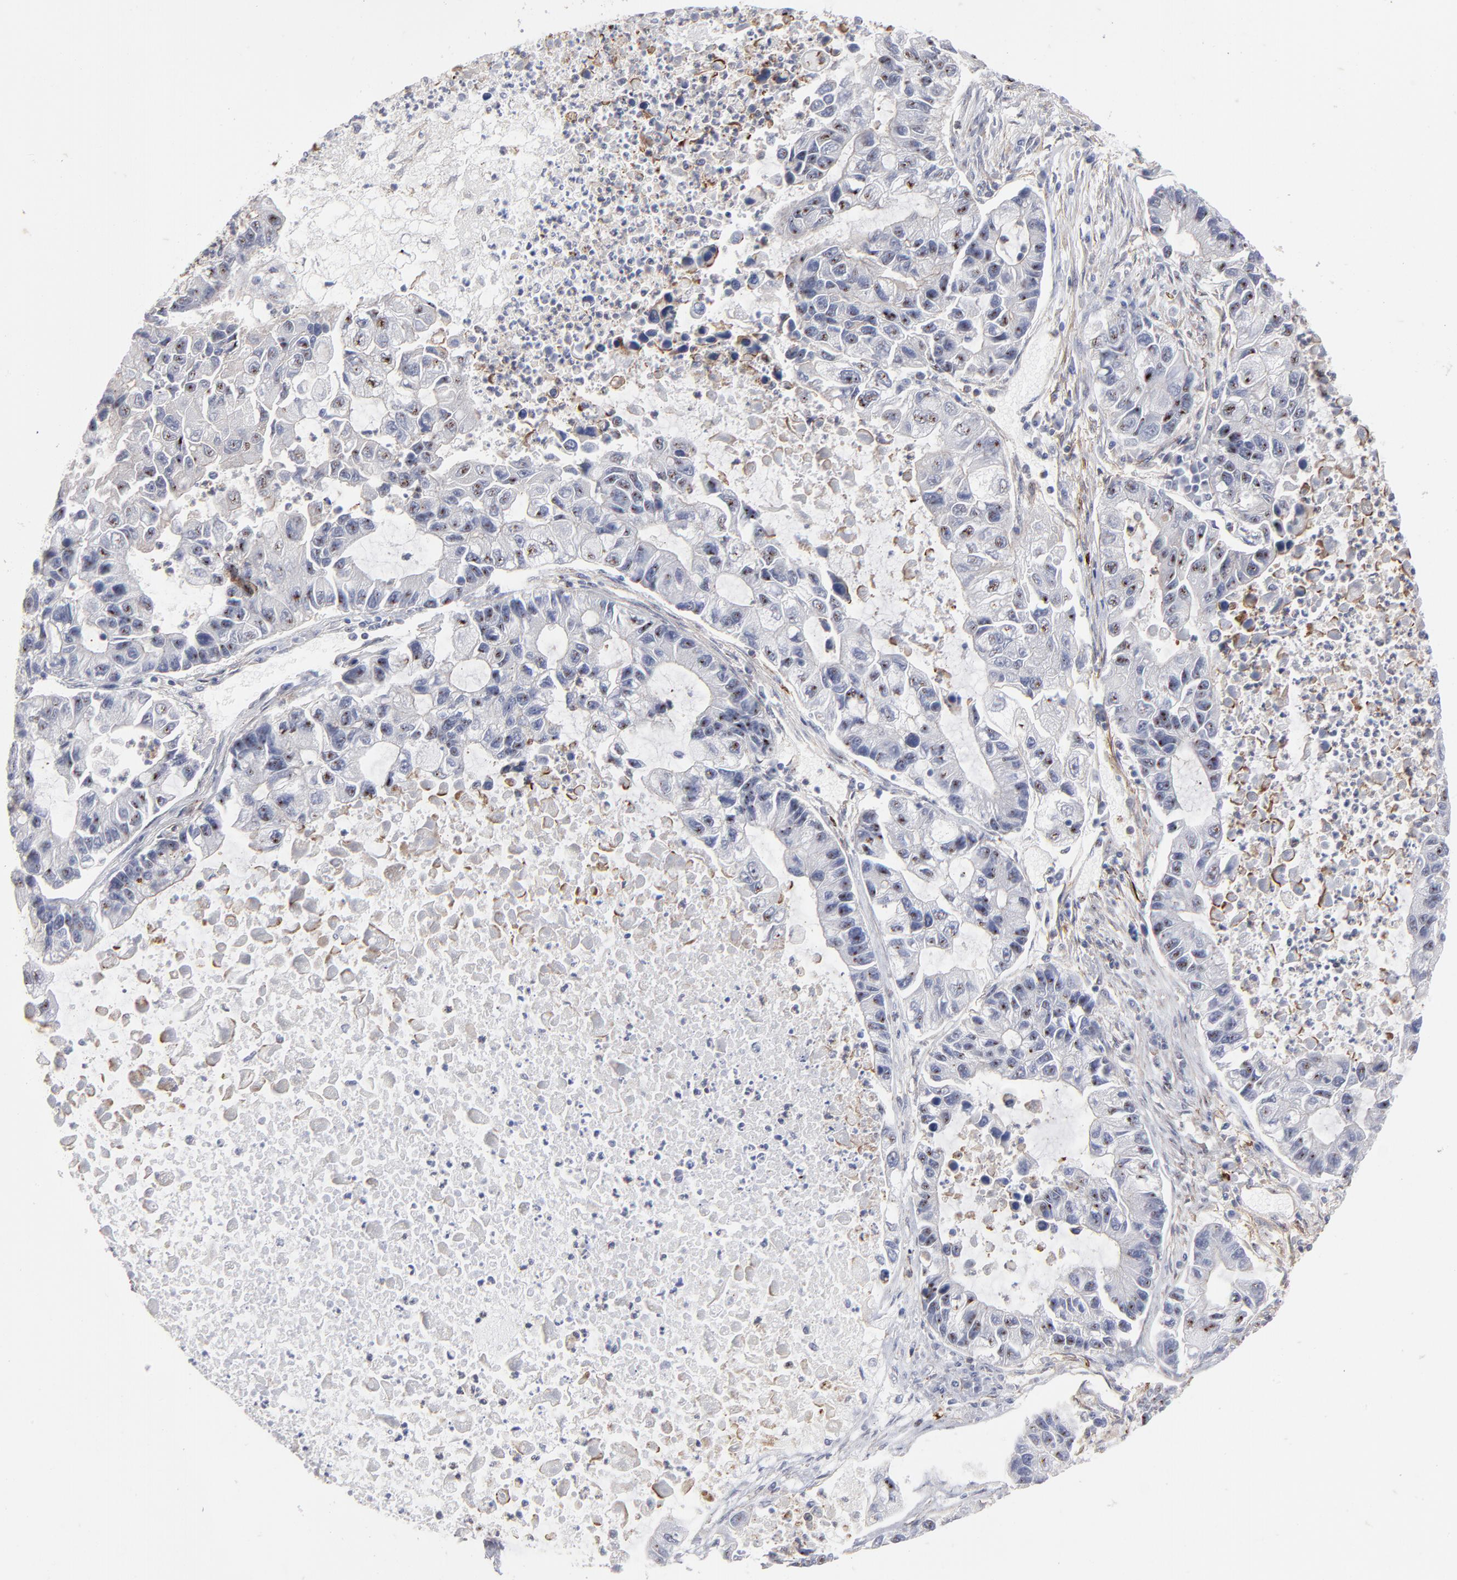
{"staining": {"intensity": "negative", "quantity": "none", "location": "none"}, "tissue": "lung cancer", "cell_type": "Tumor cells", "image_type": "cancer", "snomed": [{"axis": "morphology", "description": "Adenocarcinoma, NOS"}, {"axis": "topography", "description": "Lung"}], "caption": "Lung cancer stained for a protein using immunohistochemistry demonstrates no staining tumor cells.", "gene": "PXN", "patient": {"sex": "female", "age": 51}}